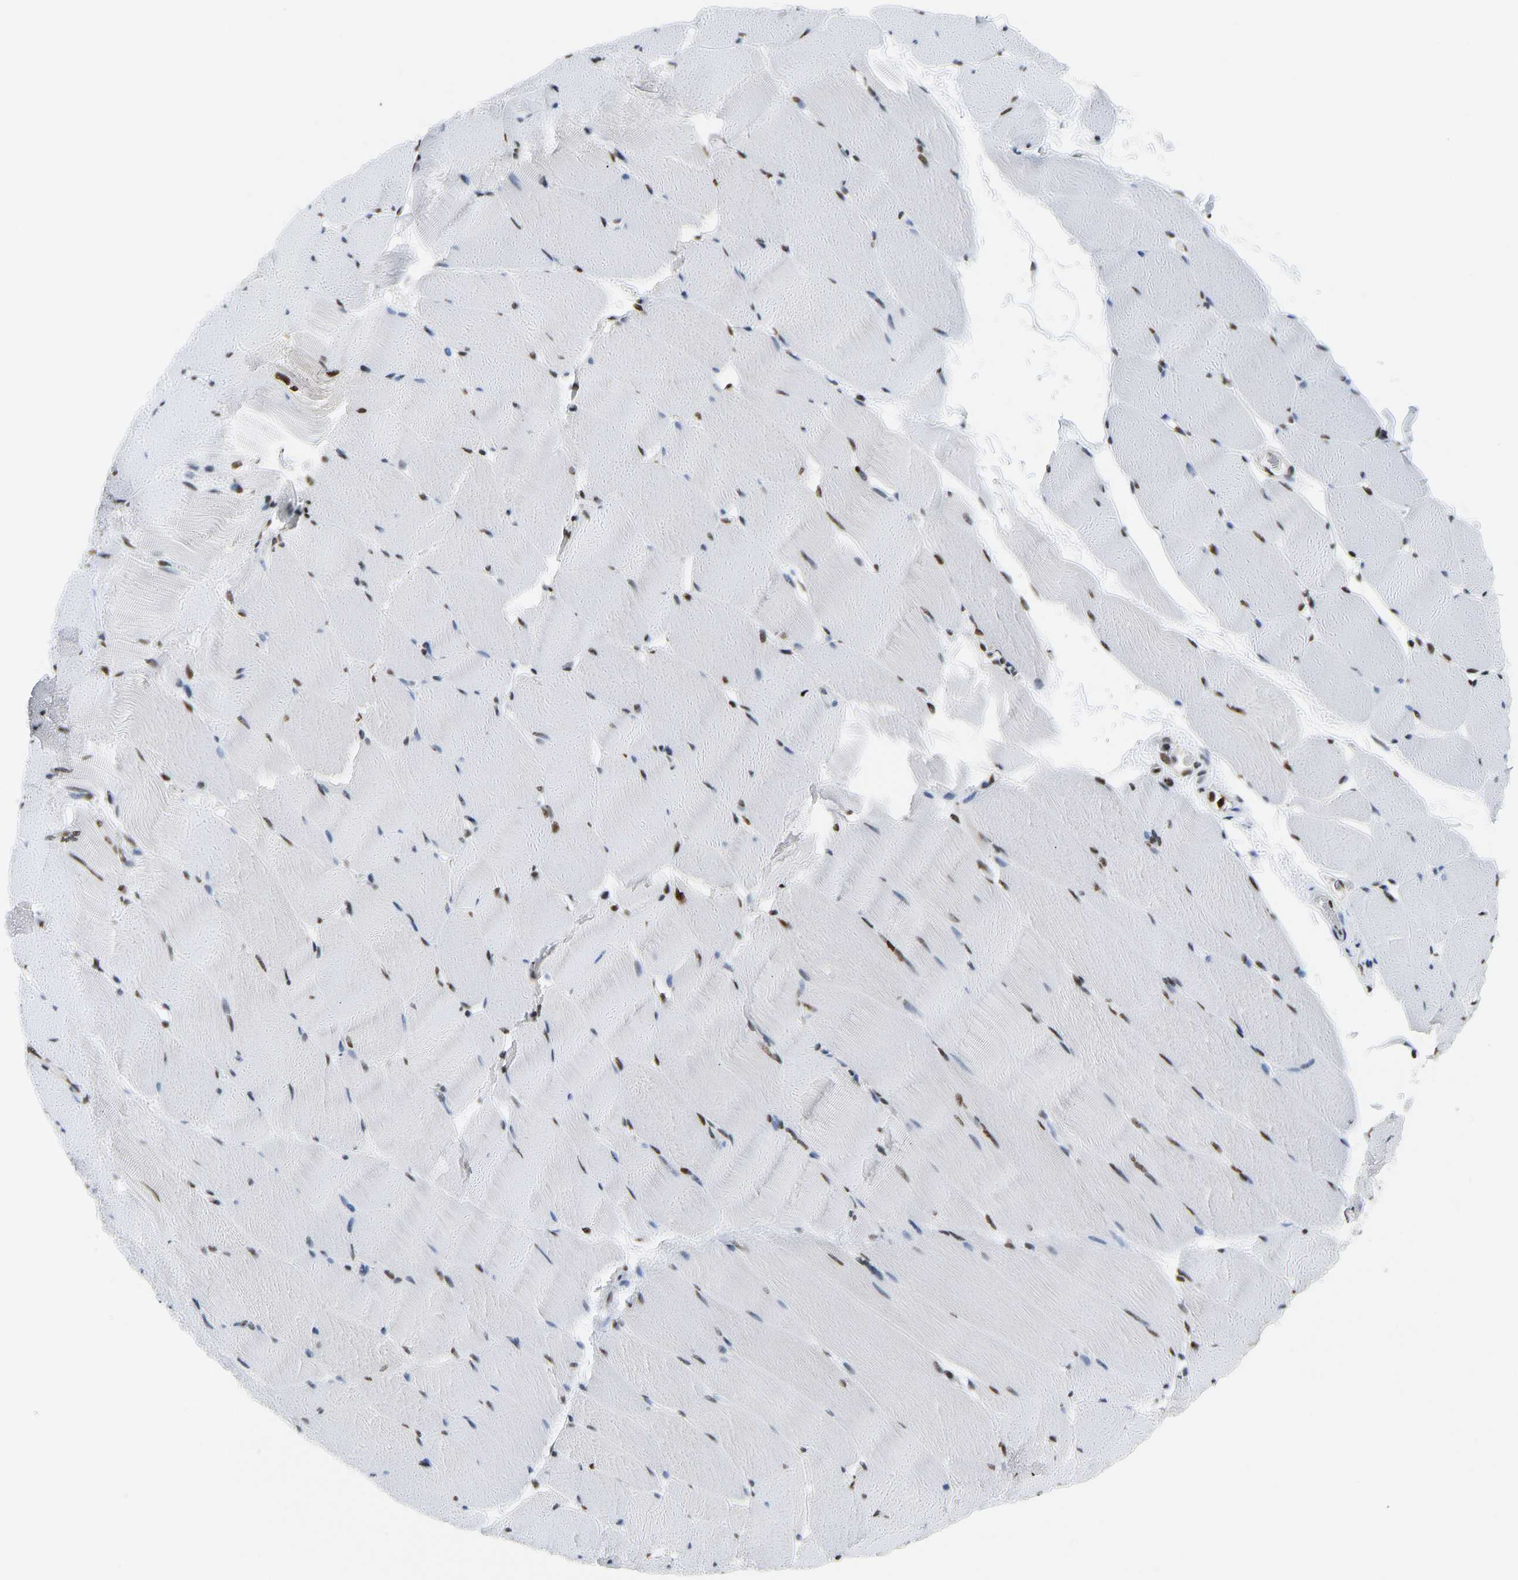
{"staining": {"intensity": "moderate", "quantity": "25%-75%", "location": "nuclear"}, "tissue": "skeletal muscle", "cell_type": "Myocytes", "image_type": "normal", "snomed": [{"axis": "morphology", "description": "Normal tissue, NOS"}, {"axis": "topography", "description": "Skeletal muscle"}], "caption": "Protein expression analysis of benign skeletal muscle shows moderate nuclear staining in approximately 25%-75% of myocytes.", "gene": "ZSCAN20", "patient": {"sex": "male", "age": 62}}